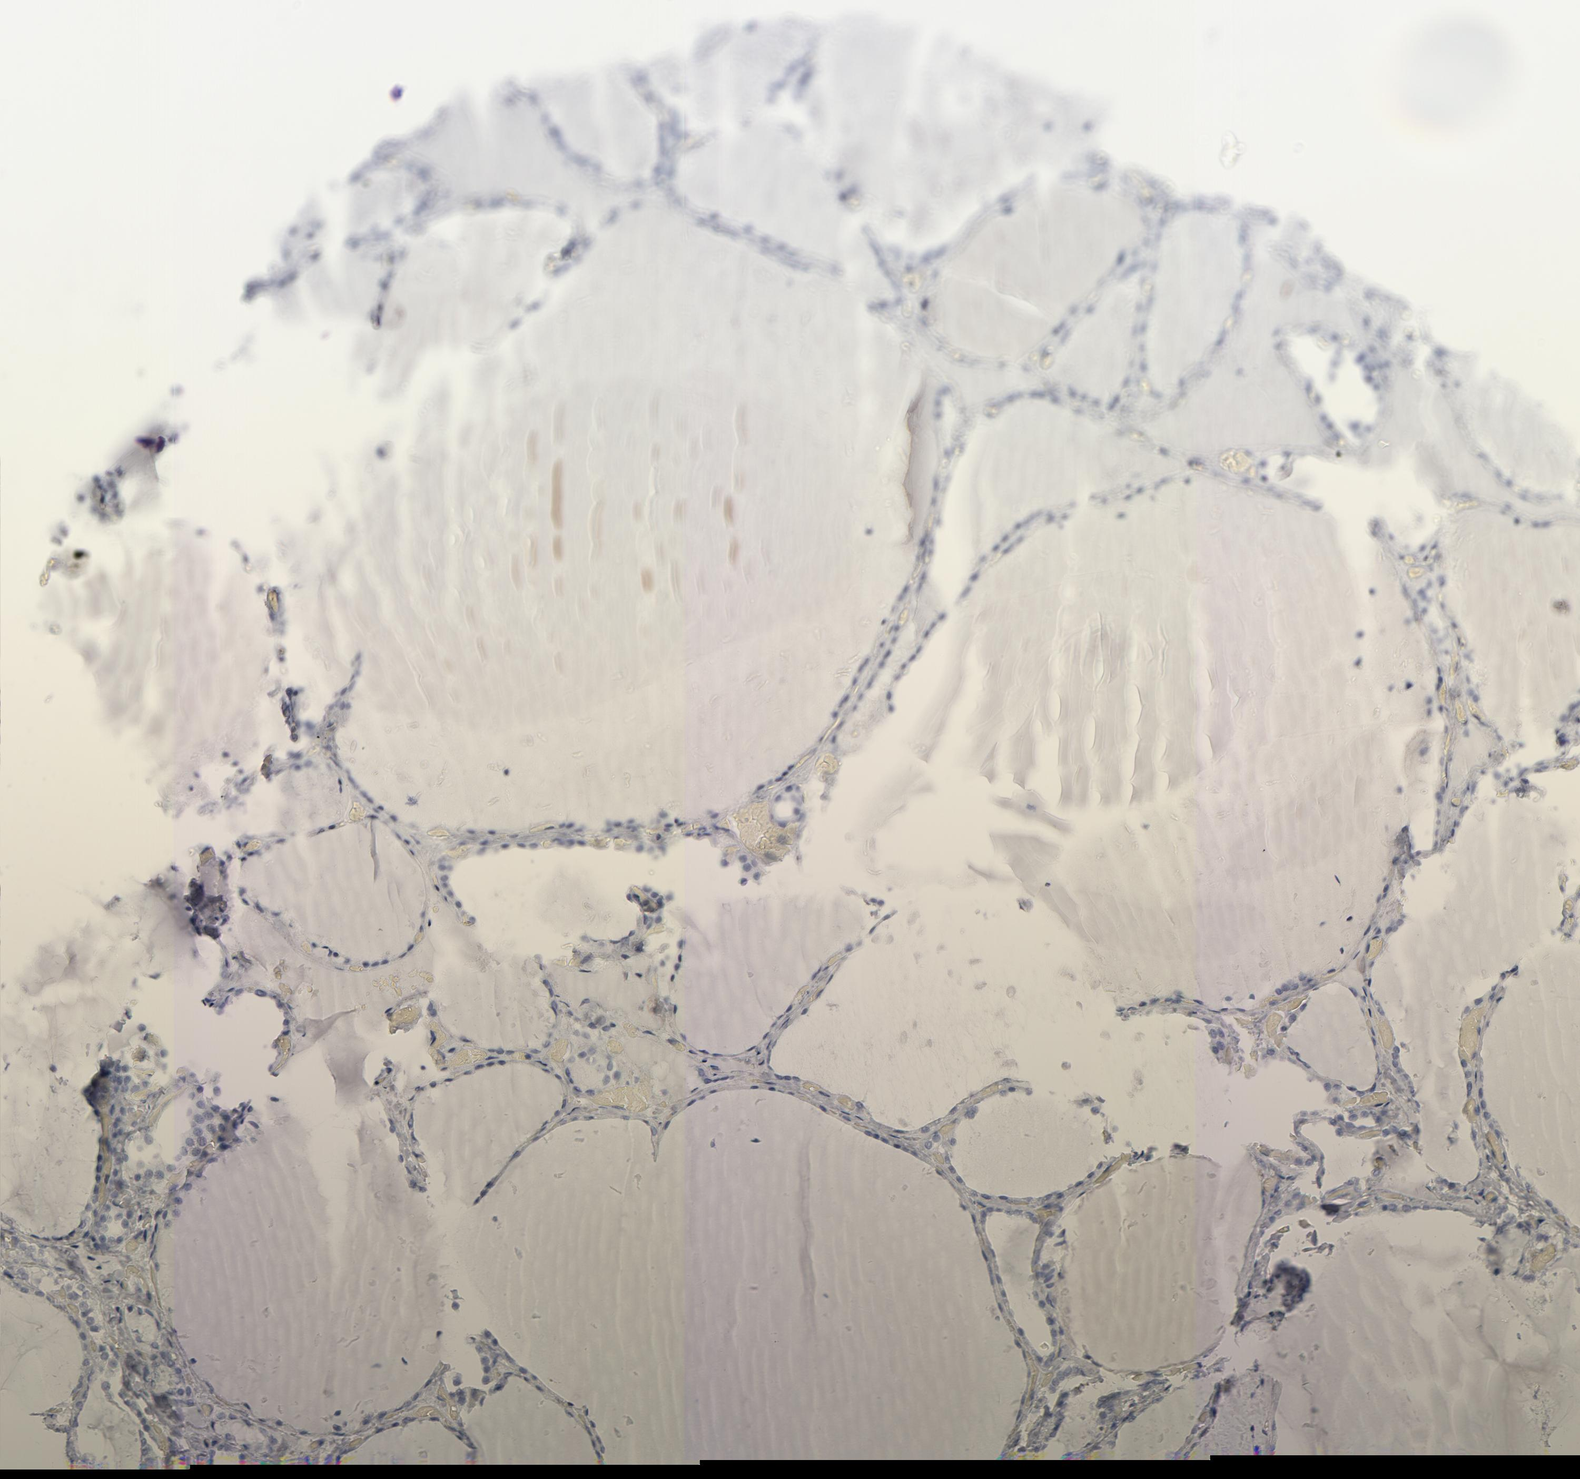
{"staining": {"intensity": "negative", "quantity": "none", "location": "none"}, "tissue": "thyroid gland", "cell_type": "Glandular cells", "image_type": "normal", "snomed": [{"axis": "morphology", "description": "Normal tissue, NOS"}, {"axis": "topography", "description": "Thyroid gland"}], "caption": "Immunohistochemical staining of normal thyroid gland displays no significant positivity in glandular cells. Brightfield microscopy of immunohistochemistry (IHC) stained with DAB (3,3'-diaminobenzidine) (brown) and hematoxylin (blue), captured at high magnification.", "gene": "MSLN", "patient": {"sex": "female", "age": 22}}